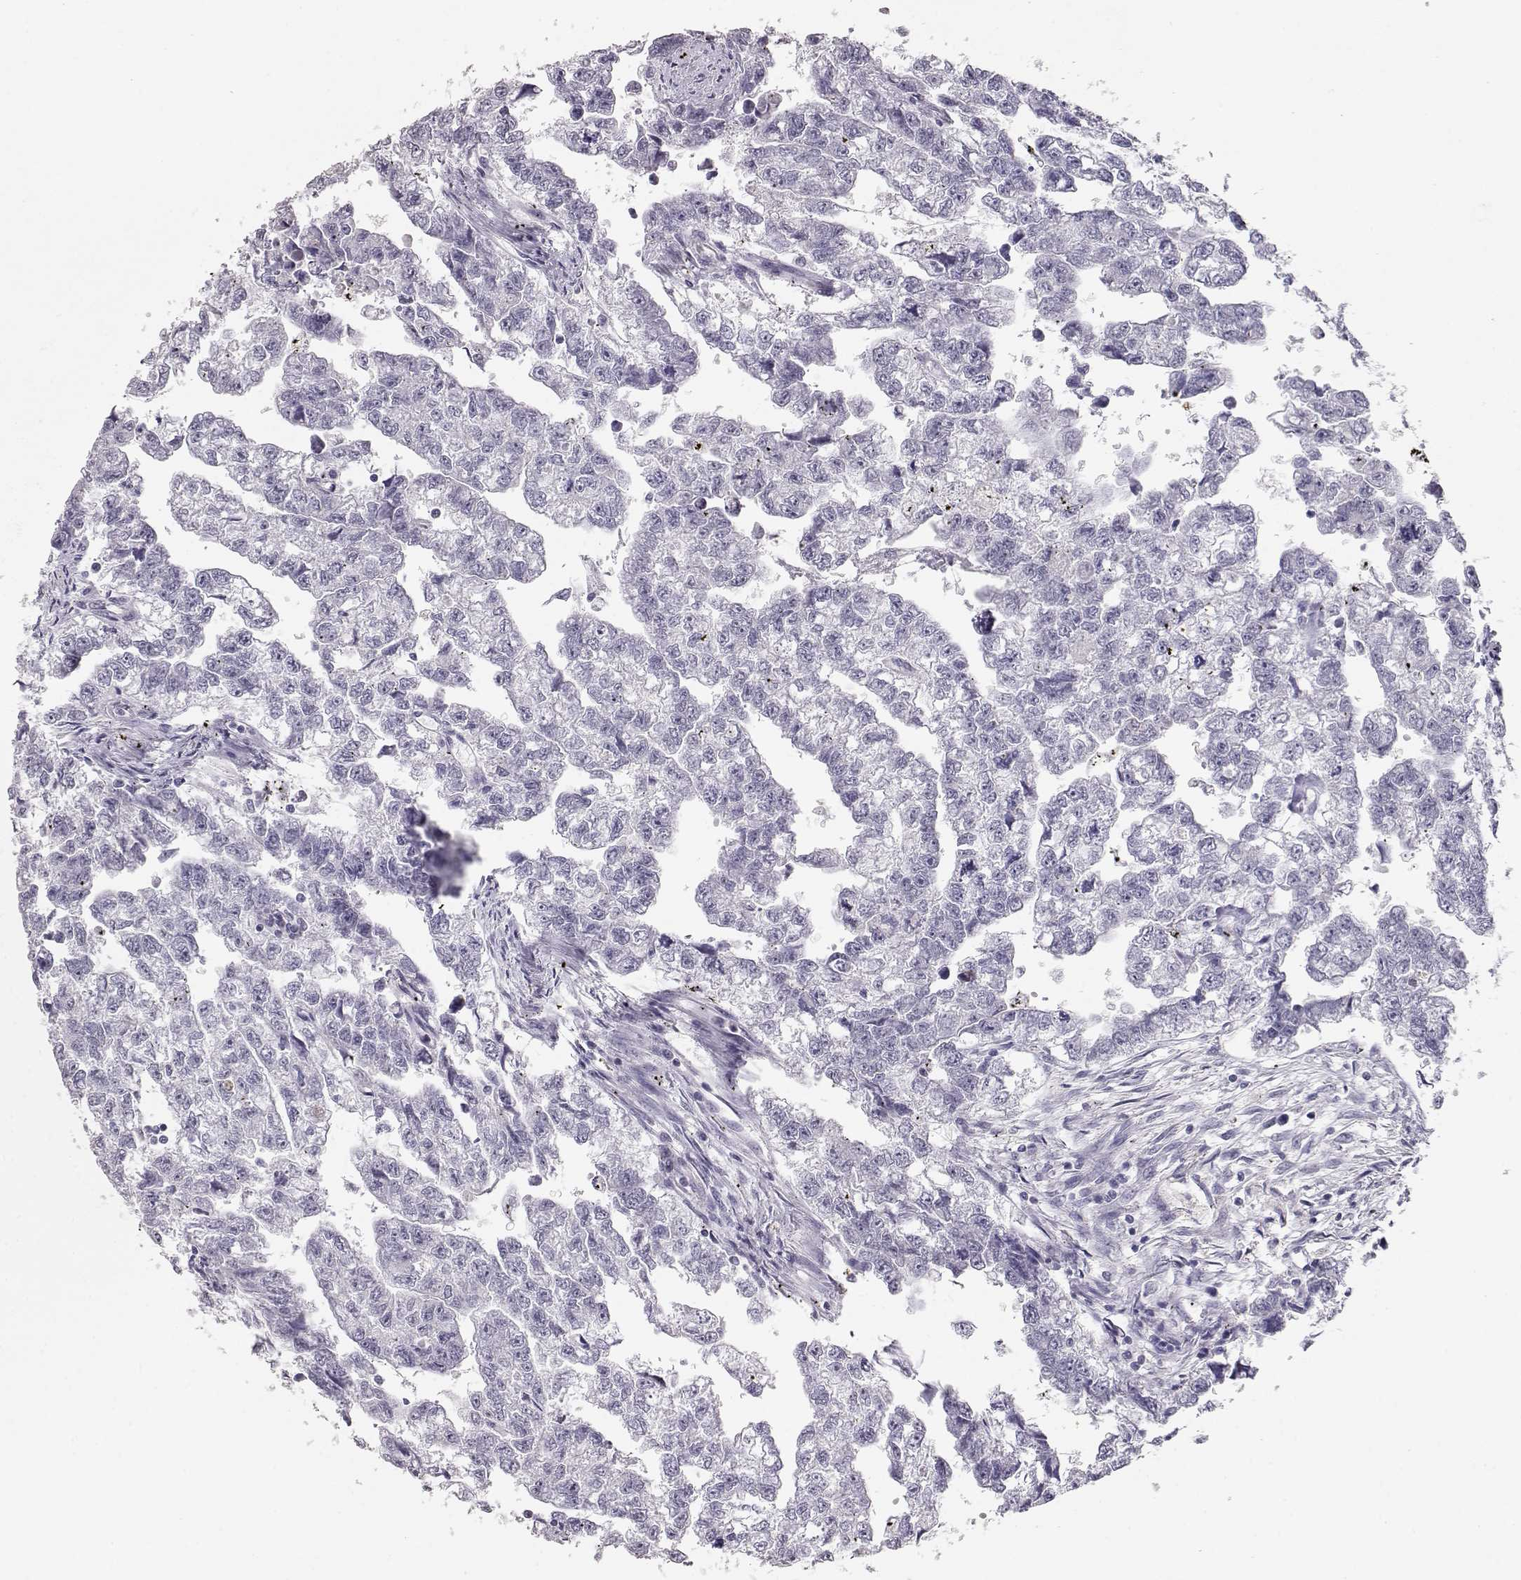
{"staining": {"intensity": "negative", "quantity": "none", "location": "none"}, "tissue": "testis cancer", "cell_type": "Tumor cells", "image_type": "cancer", "snomed": [{"axis": "morphology", "description": "Carcinoma, Embryonal, NOS"}, {"axis": "morphology", "description": "Teratoma, malignant, NOS"}, {"axis": "topography", "description": "Testis"}], "caption": "Protein analysis of testis cancer (malignant teratoma) exhibits no significant expression in tumor cells.", "gene": "TKTL1", "patient": {"sex": "male", "age": 44}}